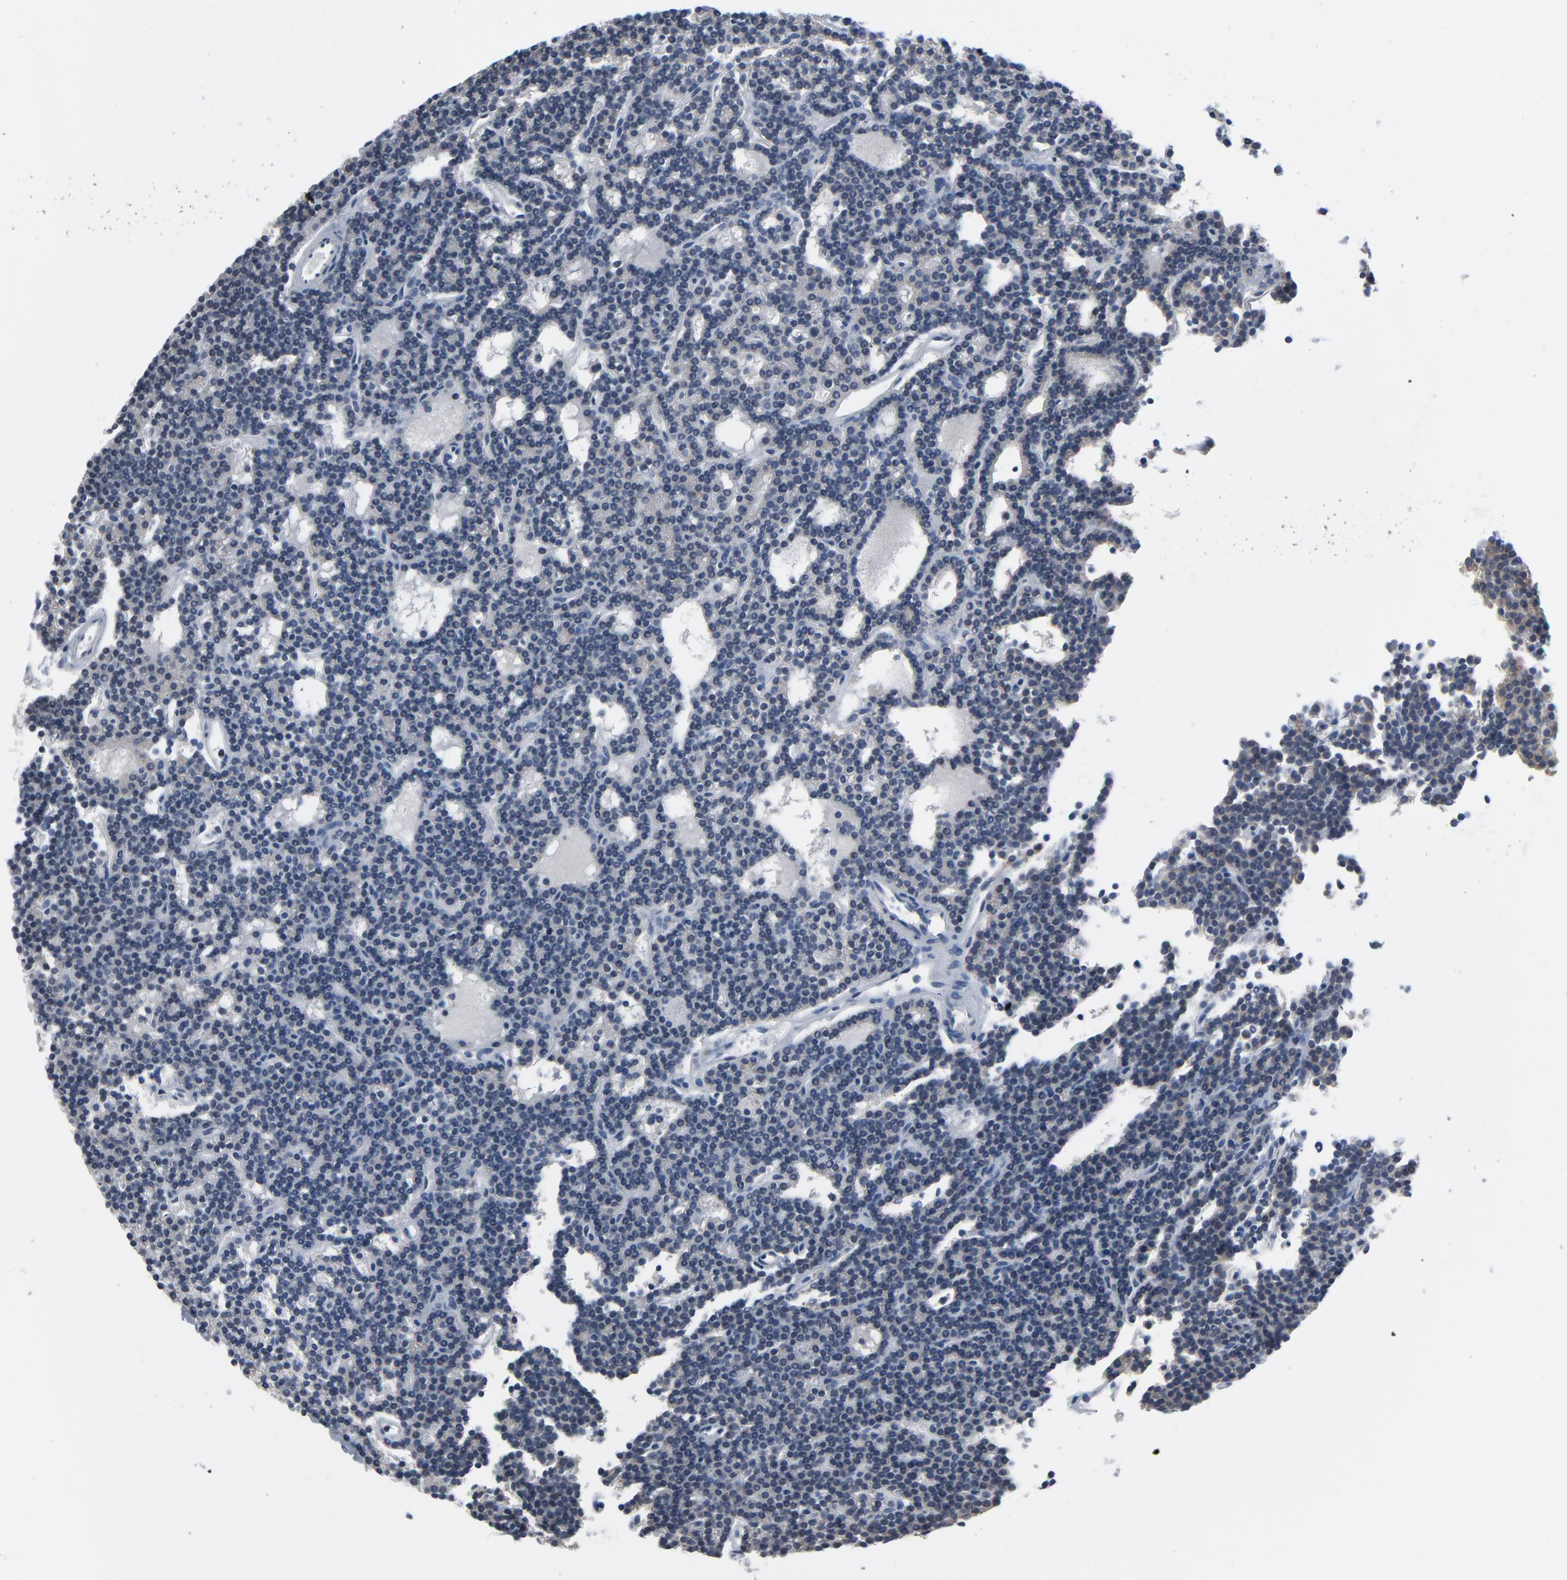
{"staining": {"intensity": "moderate", "quantity": ">75%", "location": "cytoplasmic/membranous"}, "tissue": "parathyroid gland", "cell_type": "Glandular cells", "image_type": "normal", "snomed": [{"axis": "morphology", "description": "Normal tissue, NOS"}, {"axis": "topography", "description": "Parathyroid gland"}], "caption": "Protein staining by IHC demonstrates moderate cytoplasmic/membranous expression in approximately >75% of glandular cells in unremarkable parathyroid gland. Nuclei are stained in blue.", "gene": "YIPF6", "patient": {"sex": "female", "age": 45}}